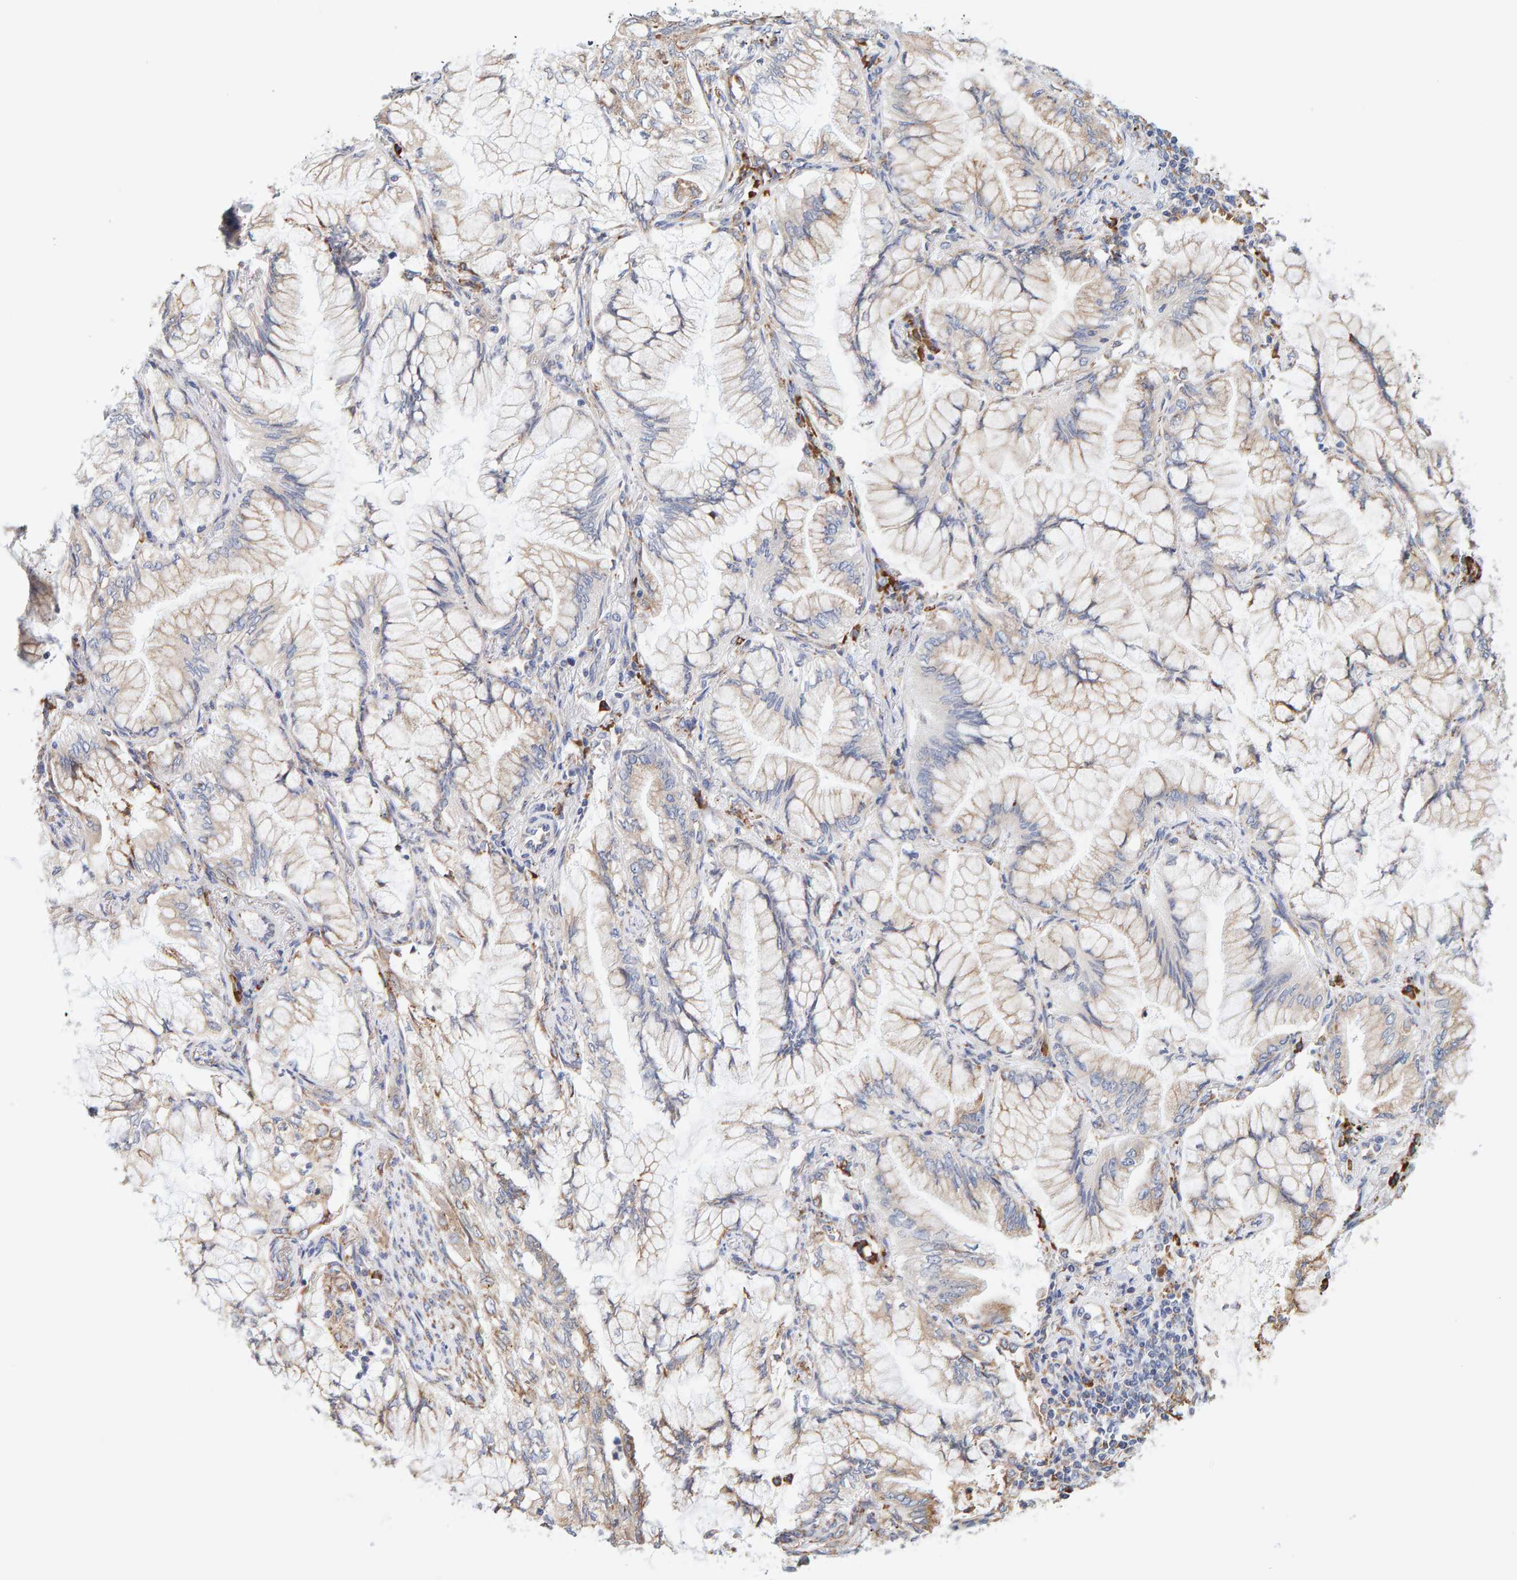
{"staining": {"intensity": "weak", "quantity": ">75%", "location": "cytoplasmic/membranous"}, "tissue": "lung cancer", "cell_type": "Tumor cells", "image_type": "cancer", "snomed": [{"axis": "morphology", "description": "Adenocarcinoma, NOS"}, {"axis": "topography", "description": "Lung"}], "caption": "Immunohistochemical staining of lung cancer (adenocarcinoma) demonstrates weak cytoplasmic/membranous protein expression in approximately >75% of tumor cells. (brown staining indicates protein expression, while blue staining denotes nuclei).", "gene": "SGPL1", "patient": {"sex": "female", "age": 70}}